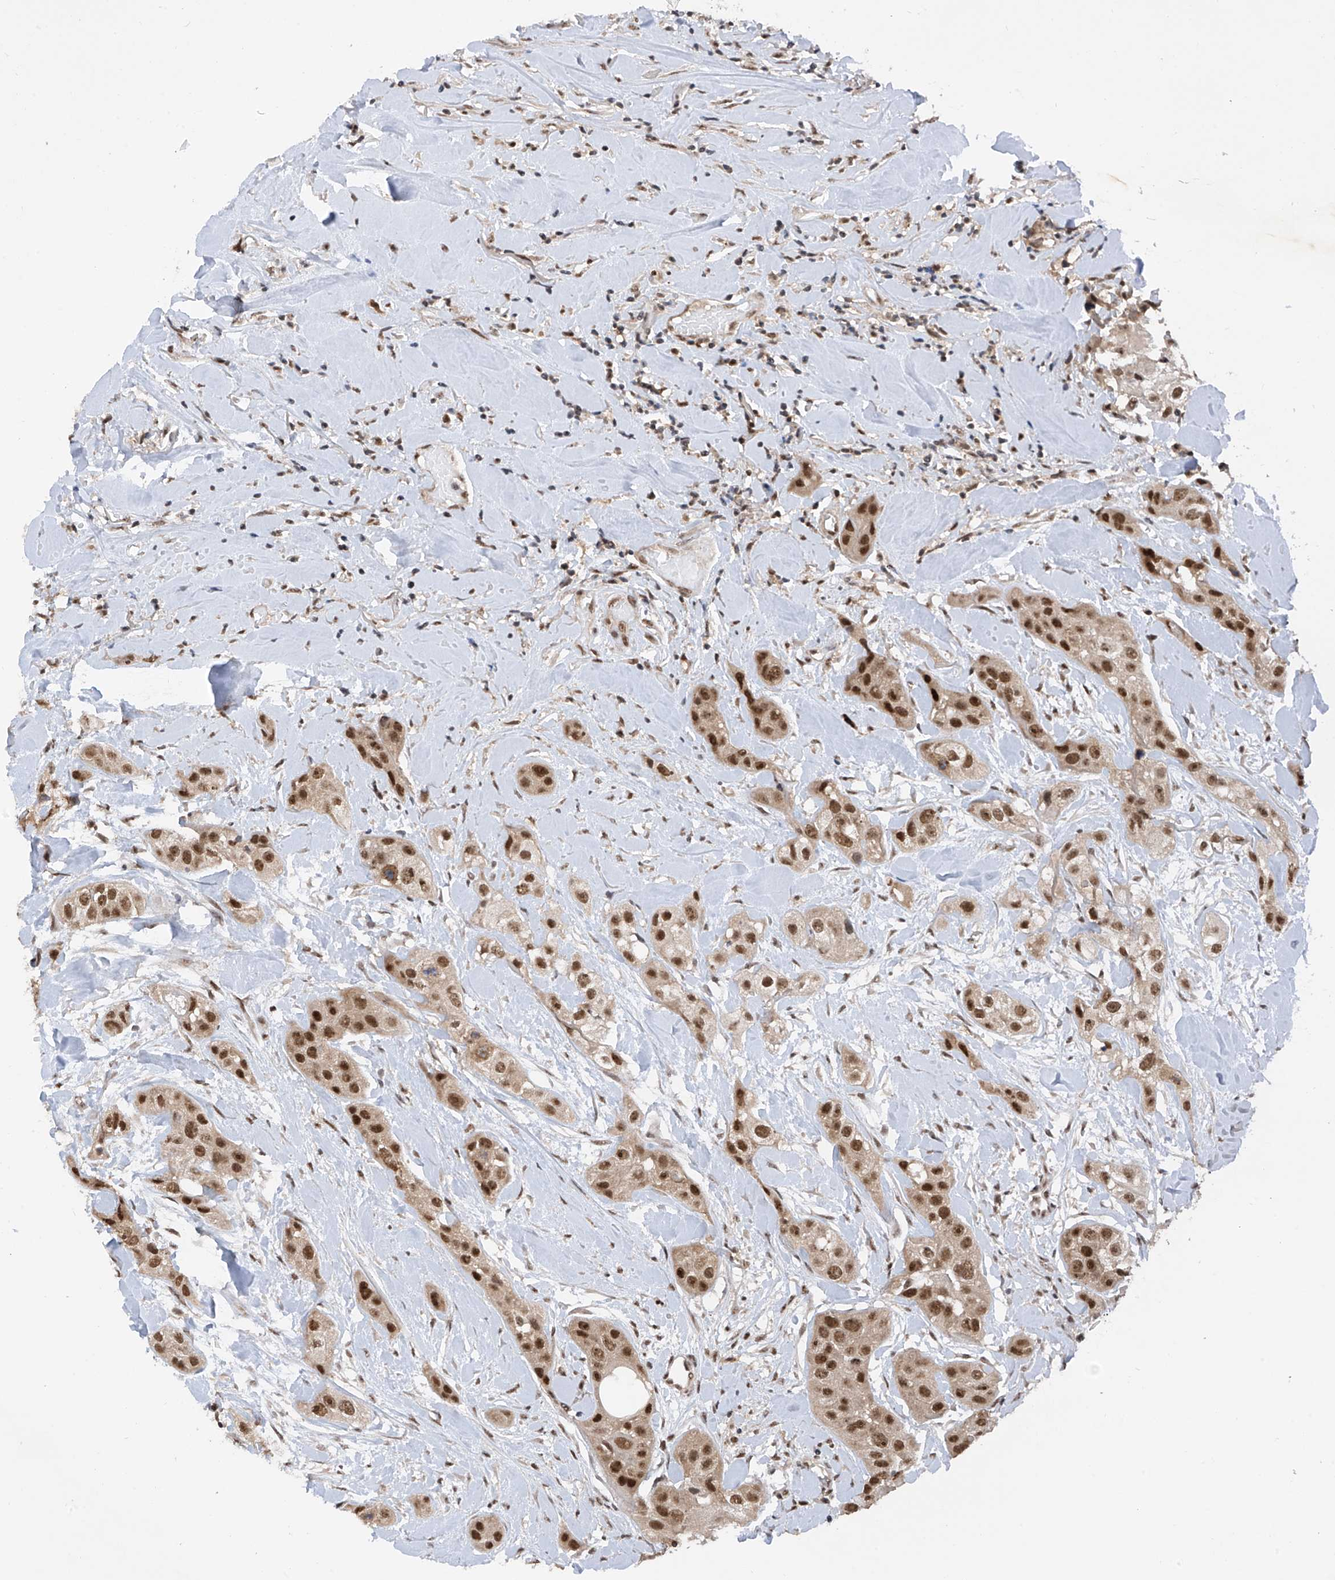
{"staining": {"intensity": "strong", "quantity": ">75%", "location": "nuclear"}, "tissue": "head and neck cancer", "cell_type": "Tumor cells", "image_type": "cancer", "snomed": [{"axis": "morphology", "description": "Normal tissue, NOS"}, {"axis": "morphology", "description": "Squamous cell carcinoma, NOS"}, {"axis": "topography", "description": "Skeletal muscle"}, {"axis": "topography", "description": "Head-Neck"}], "caption": "Squamous cell carcinoma (head and neck) tissue displays strong nuclear positivity in approximately >75% of tumor cells", "gene": "RPAIN", "patient": {"sex": "male", "age": 51}}